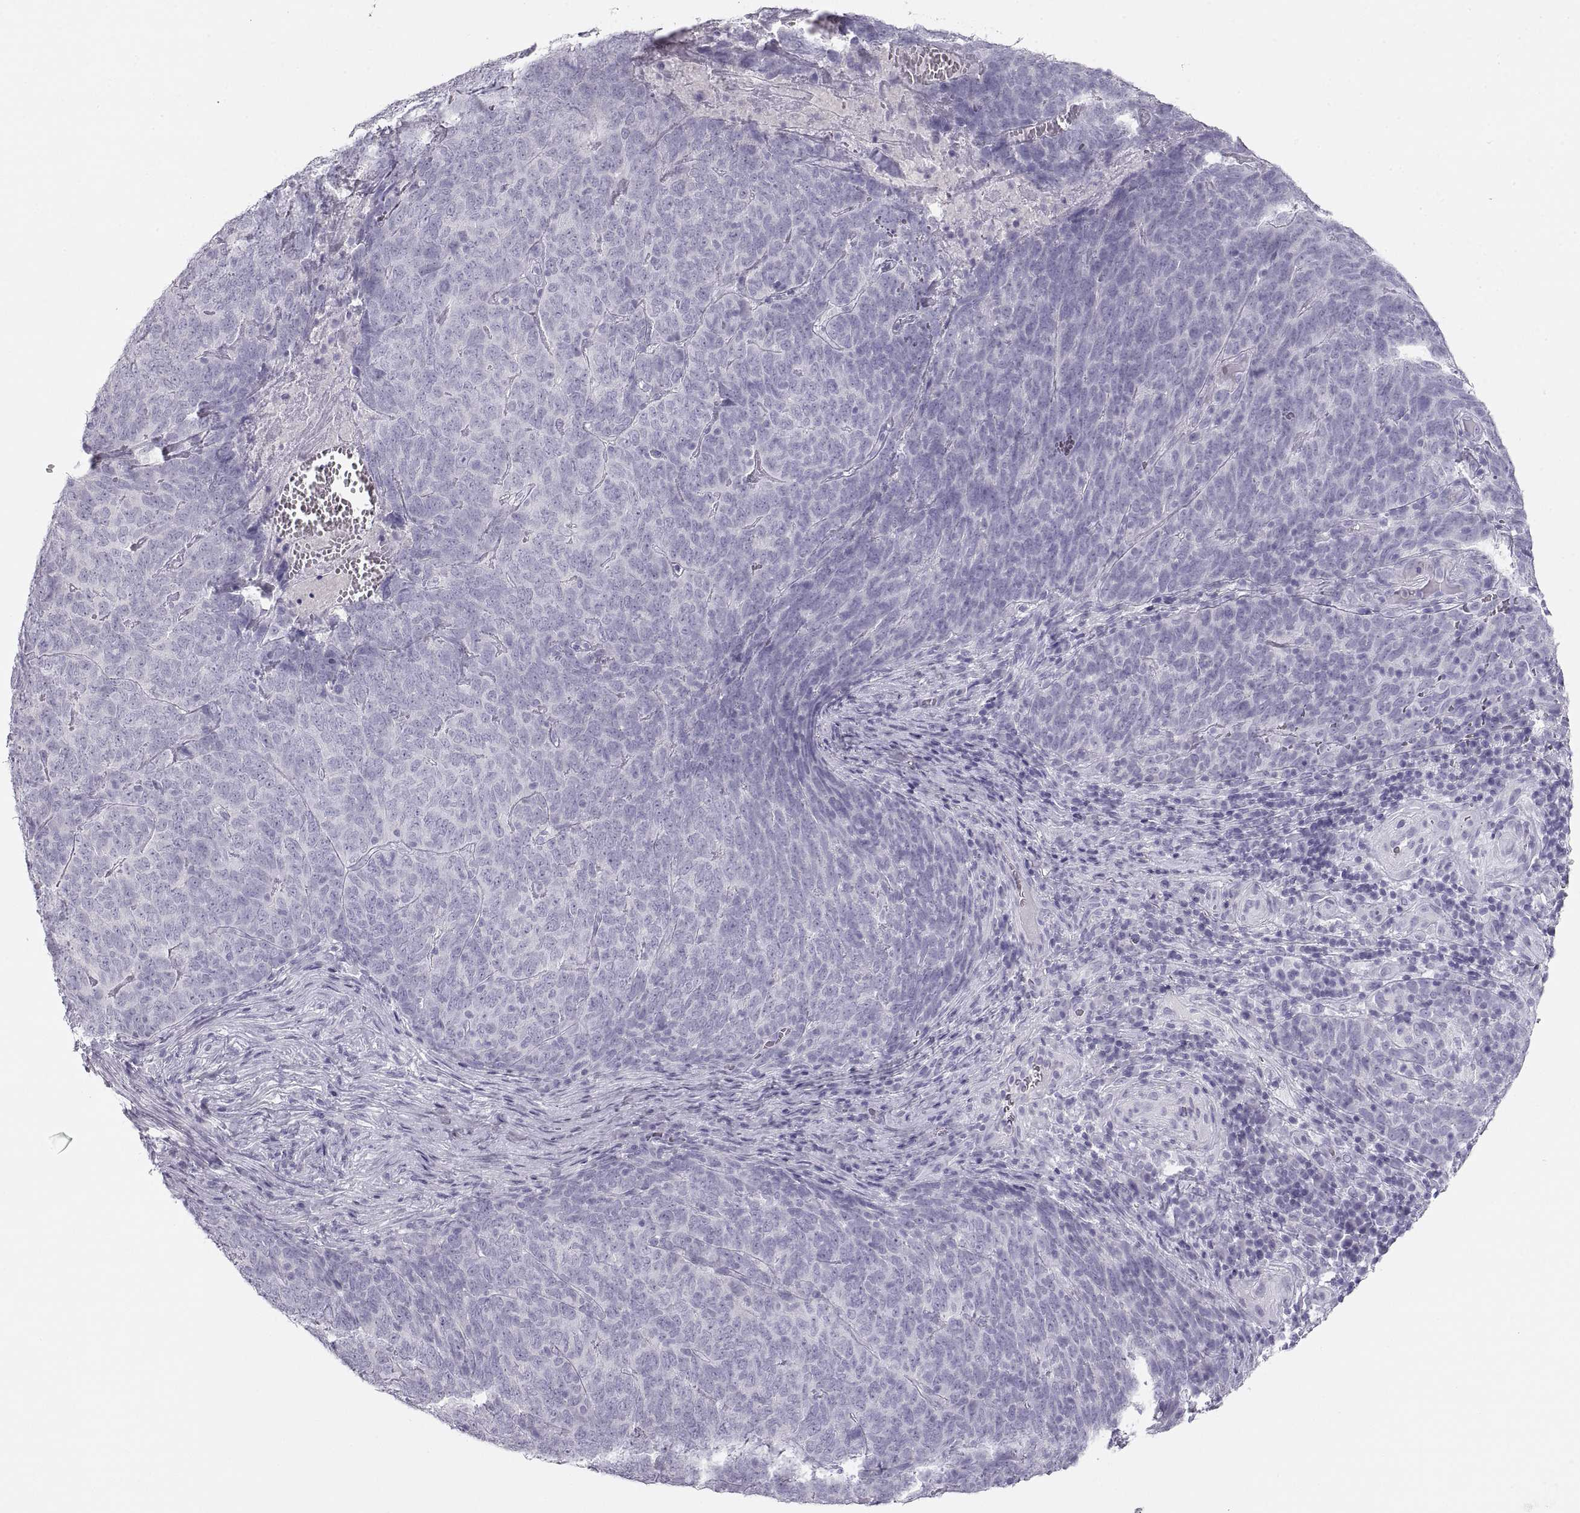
{"staining": {"intensity": "negative", "quantity": "none", "location": "none"}, "tissue": "skin cancer", "cell_type": "Tumor cells", "image_type": "cancer", "snomed": [{"axis": "morphology", "description": "Squamous cell carcinoma, NOS"}, {"axis": "topography", "description": "Skin"}, {"axis": "topography", "description": "Anal"}], "caption": "Immunohistochemical staining of human skin cancer shows no significant expression in tumor cells.", "gene": "SEMG1", "patient": {"sex": "female", "age": 51}}